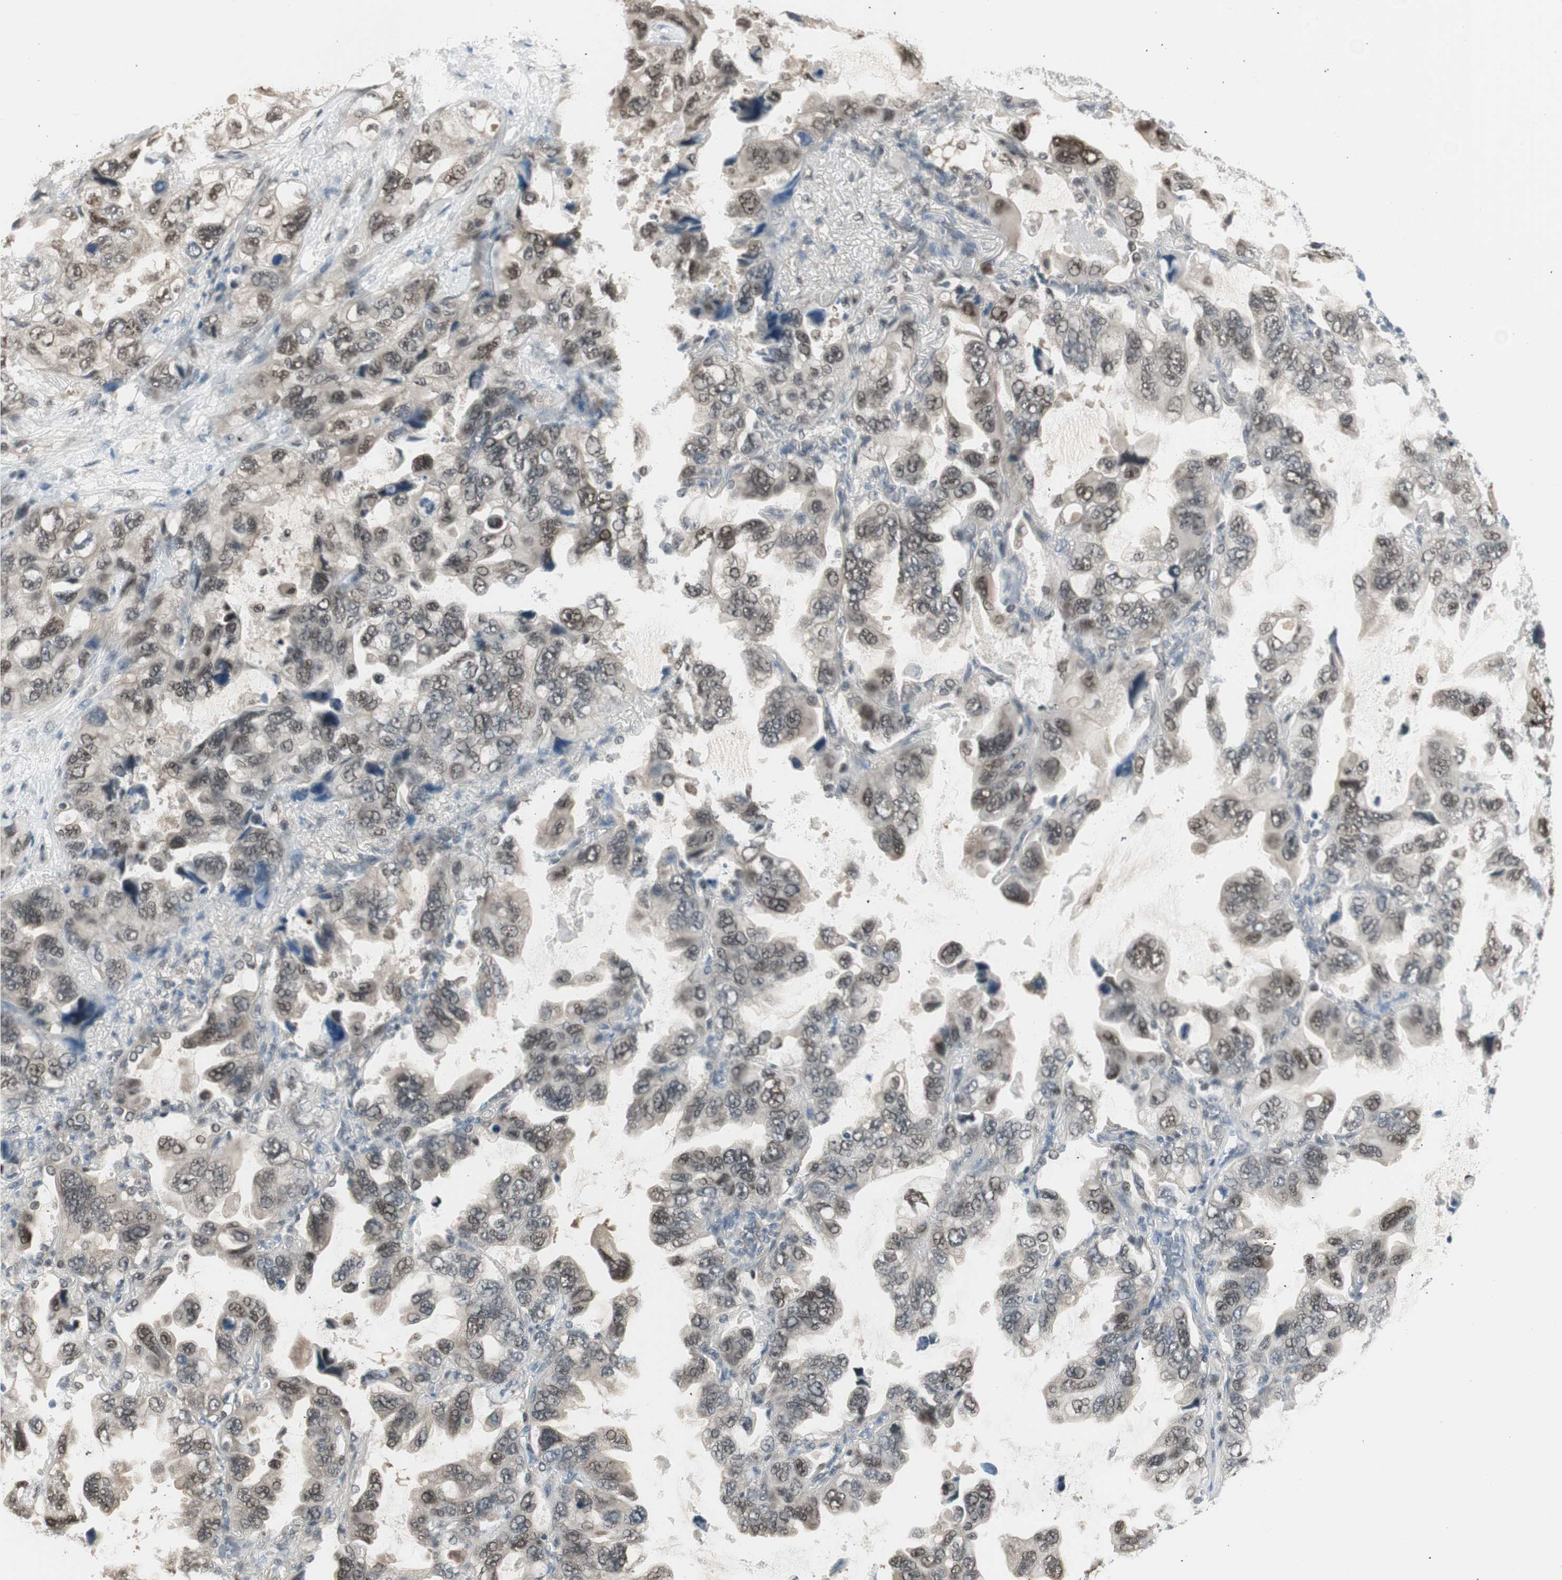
{"staining": {"intensity": "weak", "quantity": ">75%", "location": "nuclear"}, "tissue": "lung cancer", "cell_type": "Tumor cells", "image_type": "cancer", "snomed": [{"axis": "morphology", "description": "Squamous cell carcinoma, NOS"}, {"axis": "topography", "description": "Lung"}], "caption": "Lung cancer stained for a protein demonstrates weak nuclear positivity in tumor cells. (DAB (3,3'-diaminobenzidine) IHC with brightfield microscopy, high magnification).", "gene": "LONP2", "patient": {"sex": "female", "age": 73}}